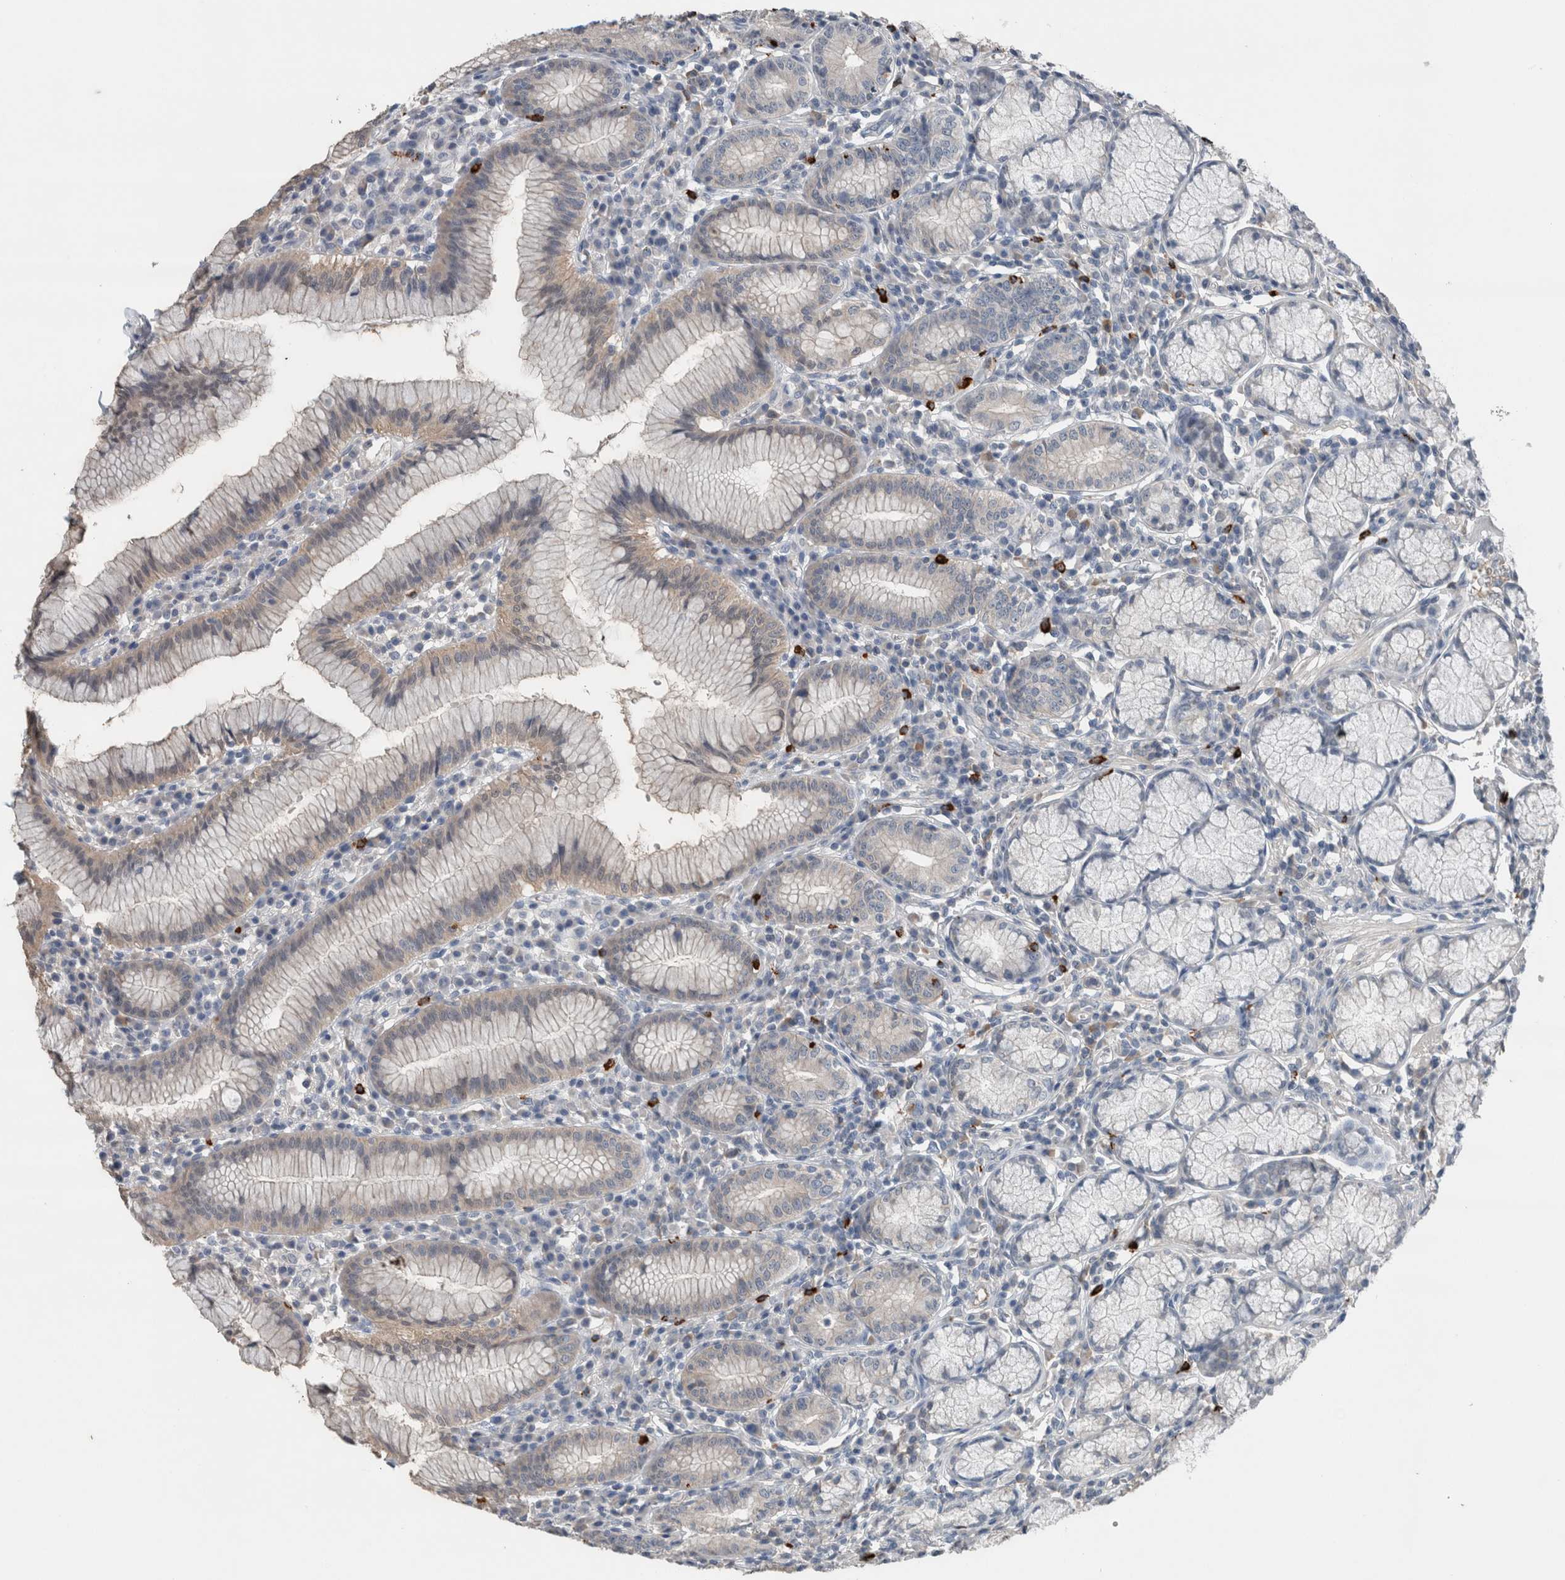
{"staining": {"intensity": "negative", "quantity": "none", "location": "none"}, "tissue": "stomach", "cell_type": "Glandular cells", "image_type": "normal", "snomed": [{"axis": "morphology", "description": "Normal tissue, NOS"}, {"axis": "topography", "description": "Stomach"}], "caption": "High power microscopy image of an immunohistochemistry photomicrograph of benign stomach, revealing no significant staining in glandular cells. The staining was performed using DAB (3,3'-diaminobenzidine) to visualize the protein expression in brown, while the nuclei were stained in blue with hematoxylin (Magnification: 20x).", "gene": "CRNN", "patient": {"sex": "male", "age": 55}}